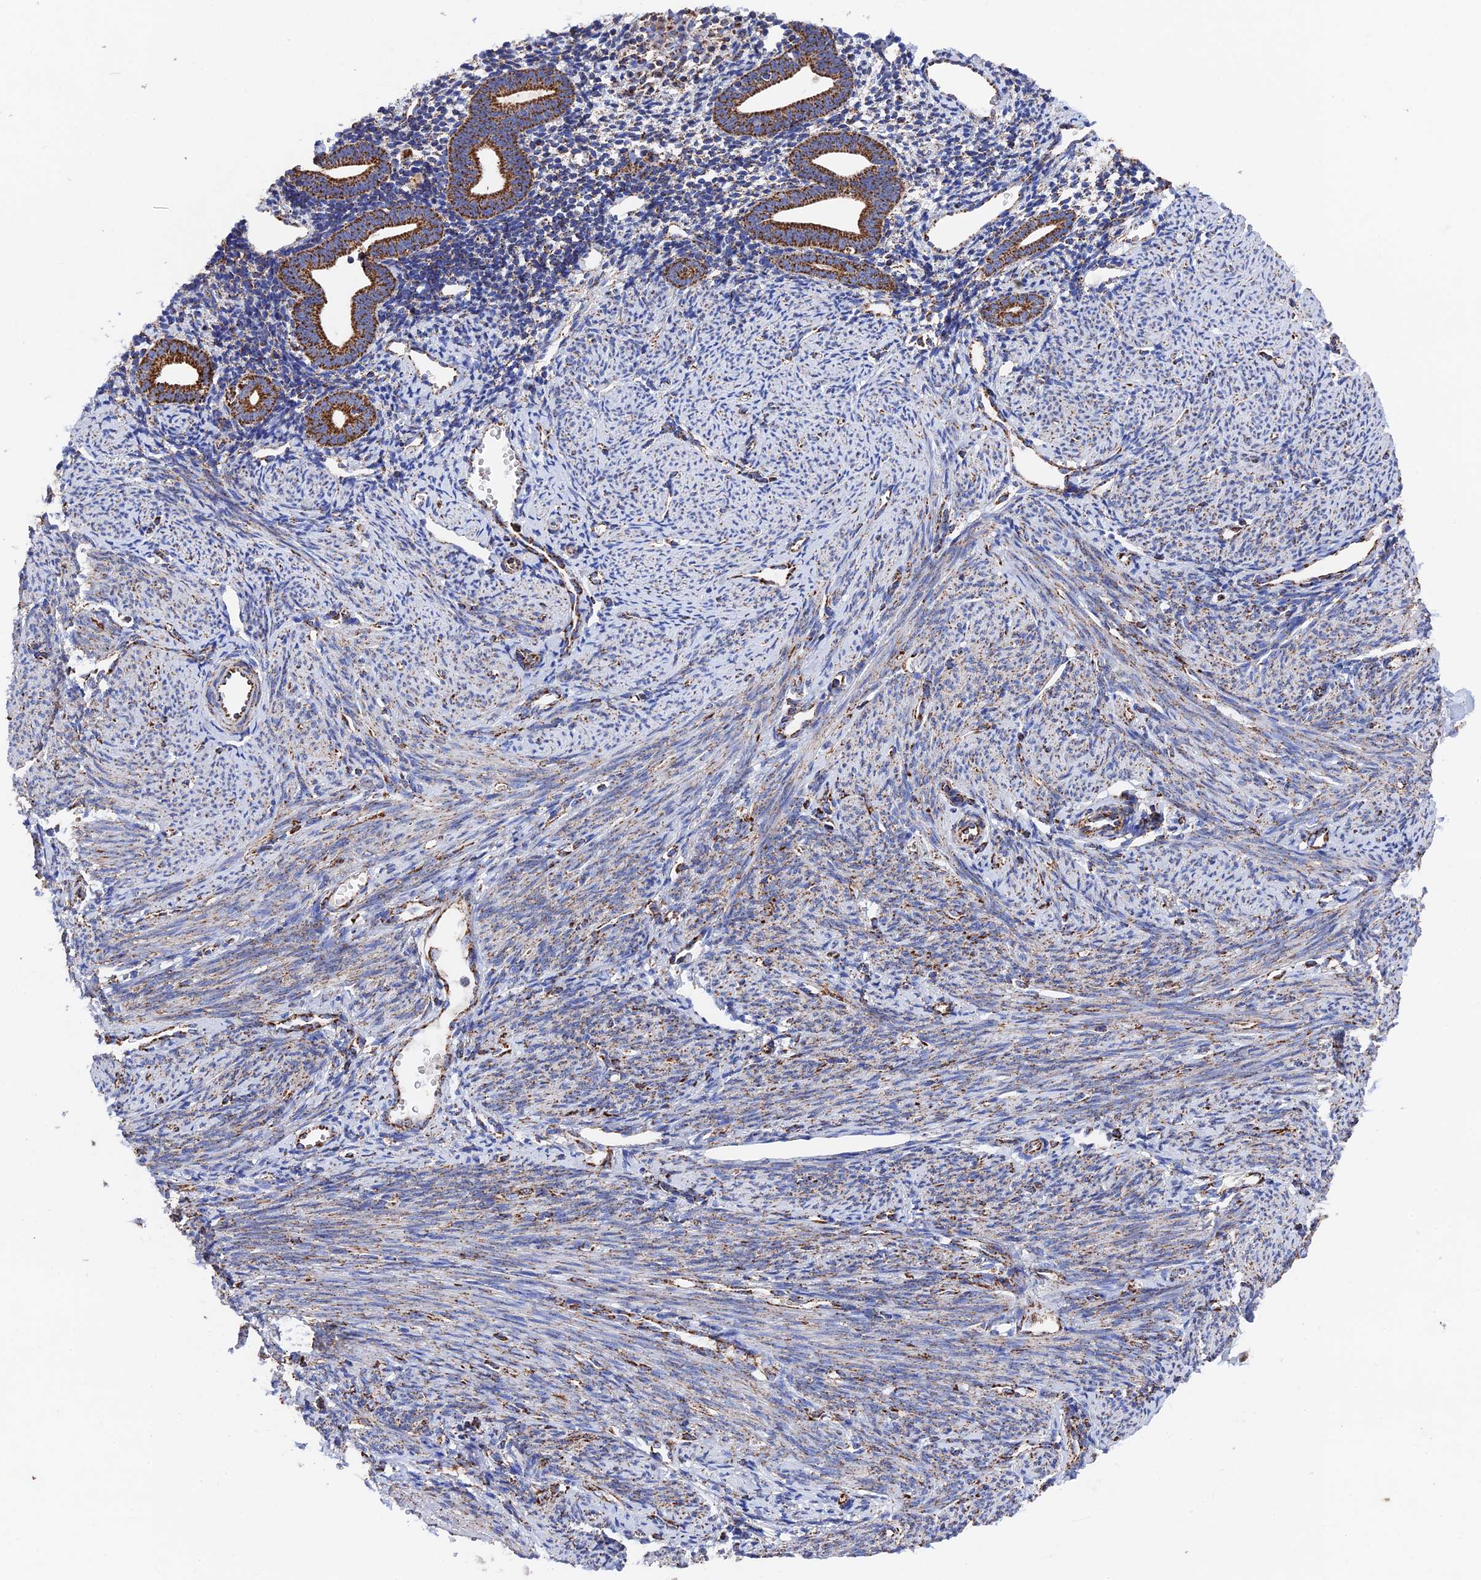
{"staining": {"intensity": "moderate", "quantity": ">75%", "location": "cytoplasmic/membranous"}, "tissue": "endometrium", "cell_type": "Cells in endometrial stroma", "image_type": "normal", "snomed": [{"axis": "morphology", "description": "Normal tissue, NOS"}, {"axis": "topography", "description": "Endometrium"}], "caption": "Protein staining reveals moderate cytoplasmic/membranous staining in approximately >75% of cells in endometrial stroma in unremarkable endometrium.", "gene": "HAUS8", "patient": {"sex": "female", "age": 56}}